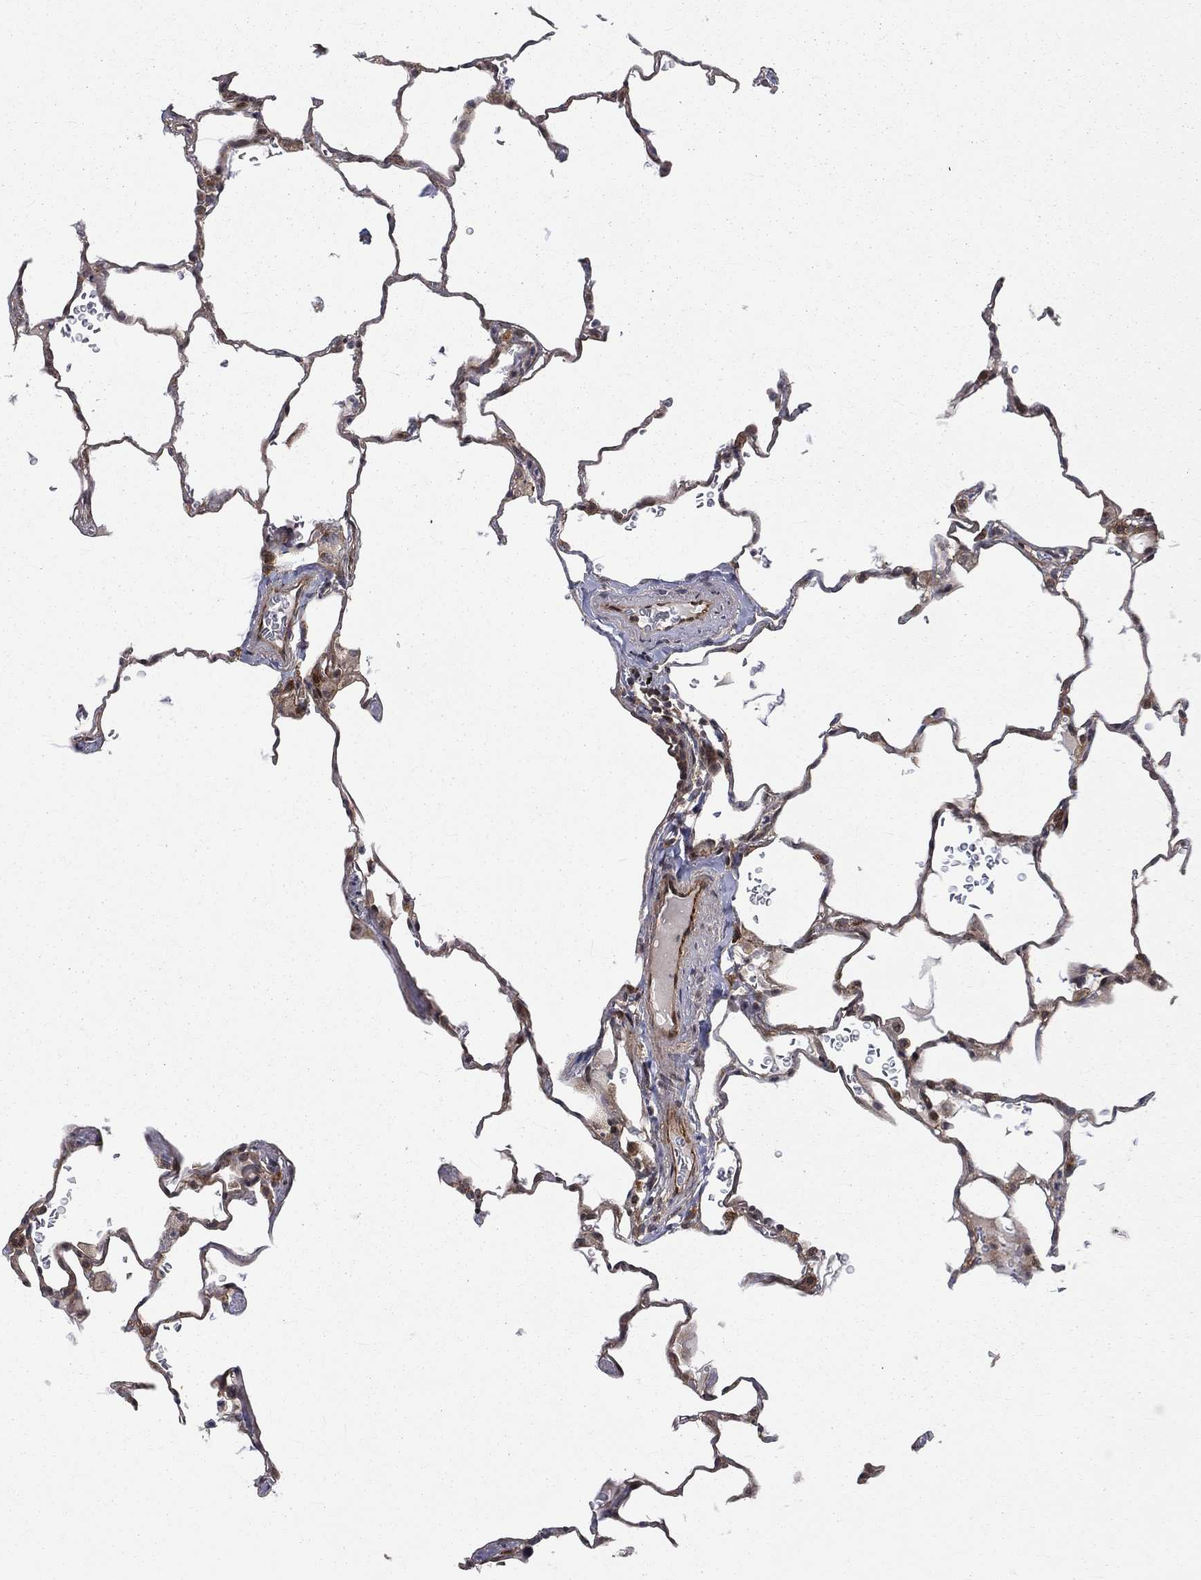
{"staining": {"intensity": "moderate", "quantity": "<25%", "location": "cytoplasmic/membranous"}, "tissue": "lung", "cell_type": "Alveolar cells", "image_type": "normal", "snomed": [{"axis": "morphology", "description": "Normal tissue, NOS"}, {"axis": "morphology", "description": "Adenocarcinoma, metastatic, NOS"}, {"axis": "topography", "description": "Lung"}], "caption": "Brown immunohistochemical staining in benign lung demonstrates moderate cytoplasmic/membranous positivity in approximately <25% of alveolar cells.", "gene": "ARL3", "patient": {"sex": "male", "age": 45}}